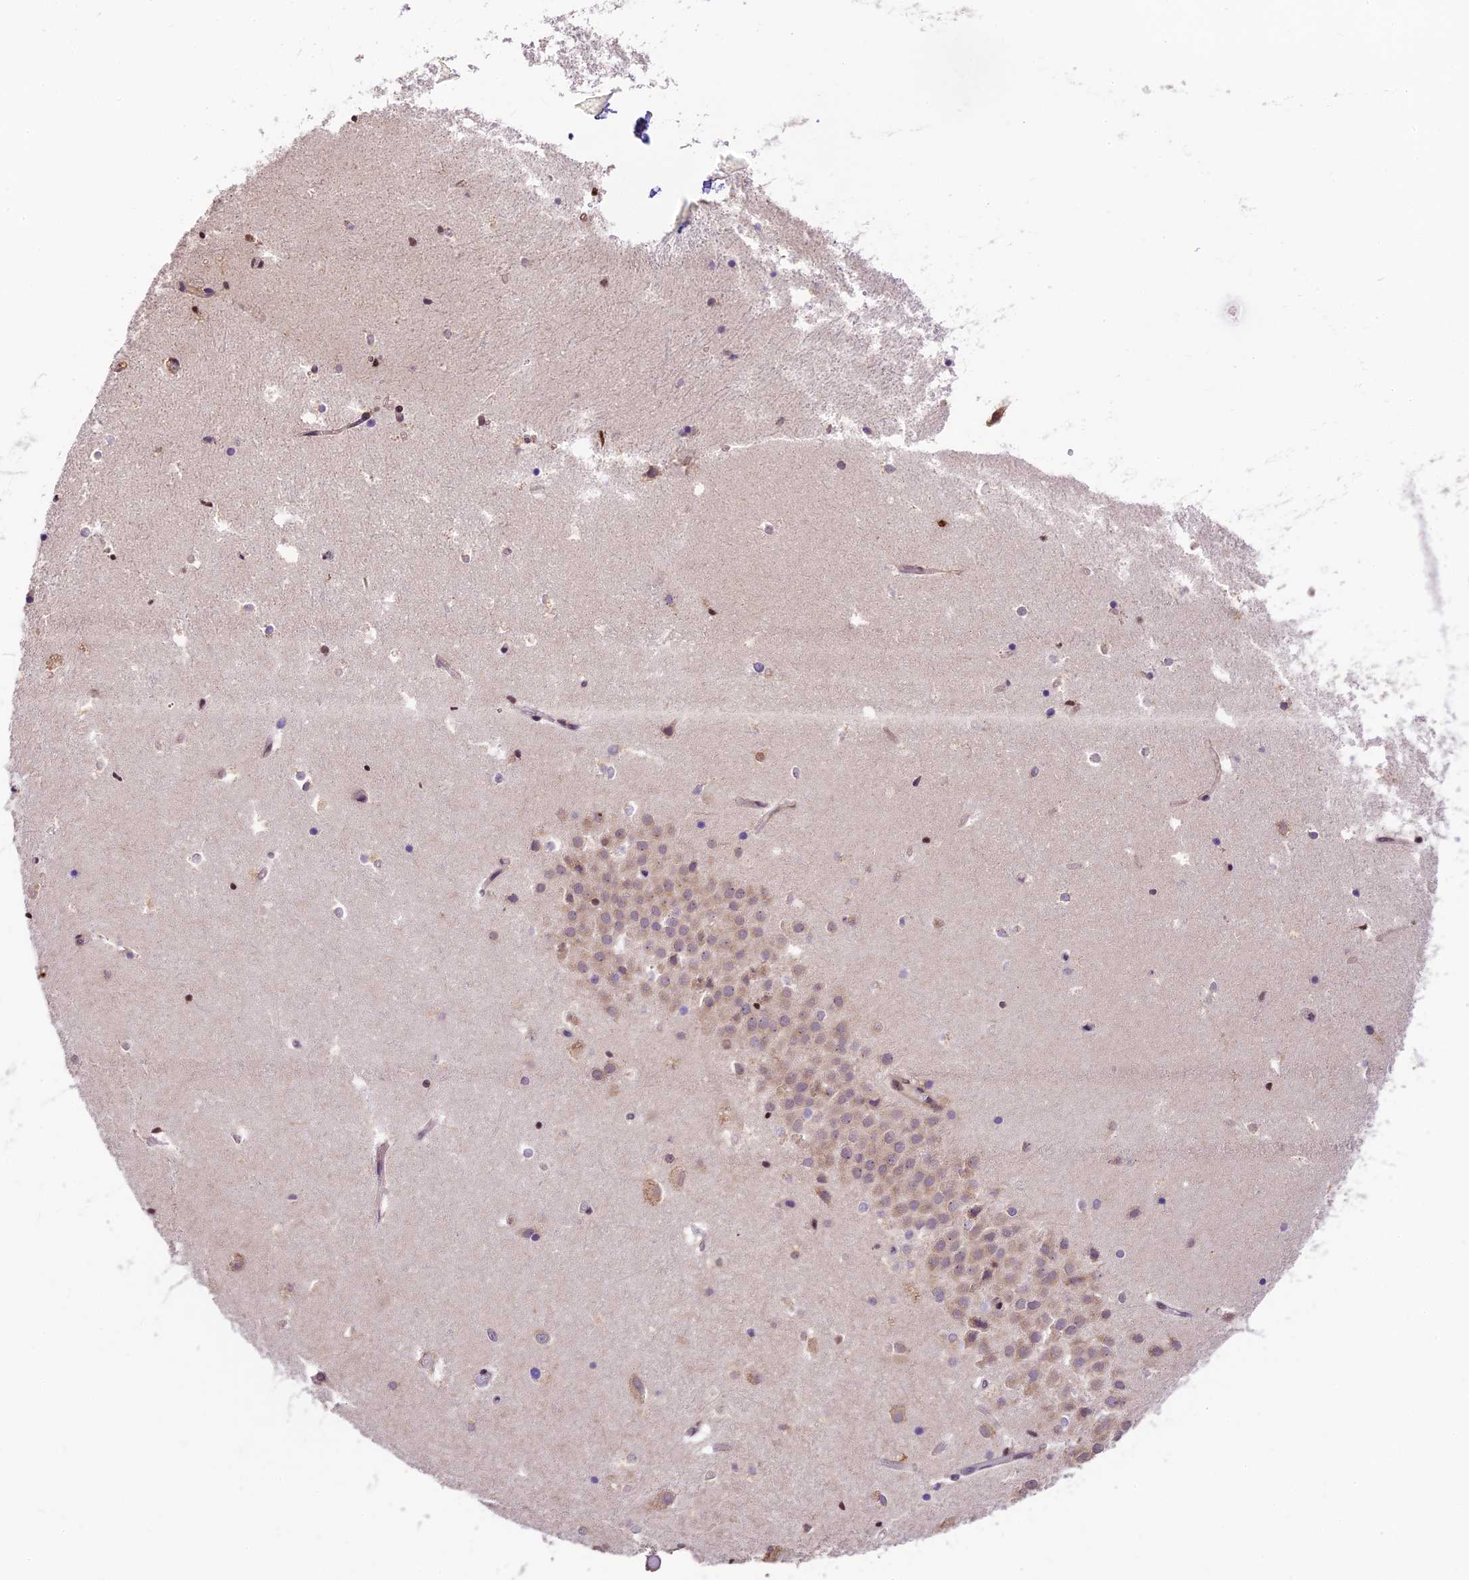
{"staining": {"intensity": "moderate", "quantity": "<25%", "location": "nuclear"}, "tissue": "hippocampus", "cell_type": "Glial cells", "image_type": "normal", "snomed": [{"axis": "morphology", "description": "Normal tissue, NOS"}, {"axis": "topography", "description": "Hippocampus"}], "caption": "A micrograph showing moderate nuclear expression in approximately <25% of glial cells in normal hippocampus, as visualized by brown immunohistochemical staining.", "gene": "TRIM22", "patient": {"sex": "female", "age": 52}}